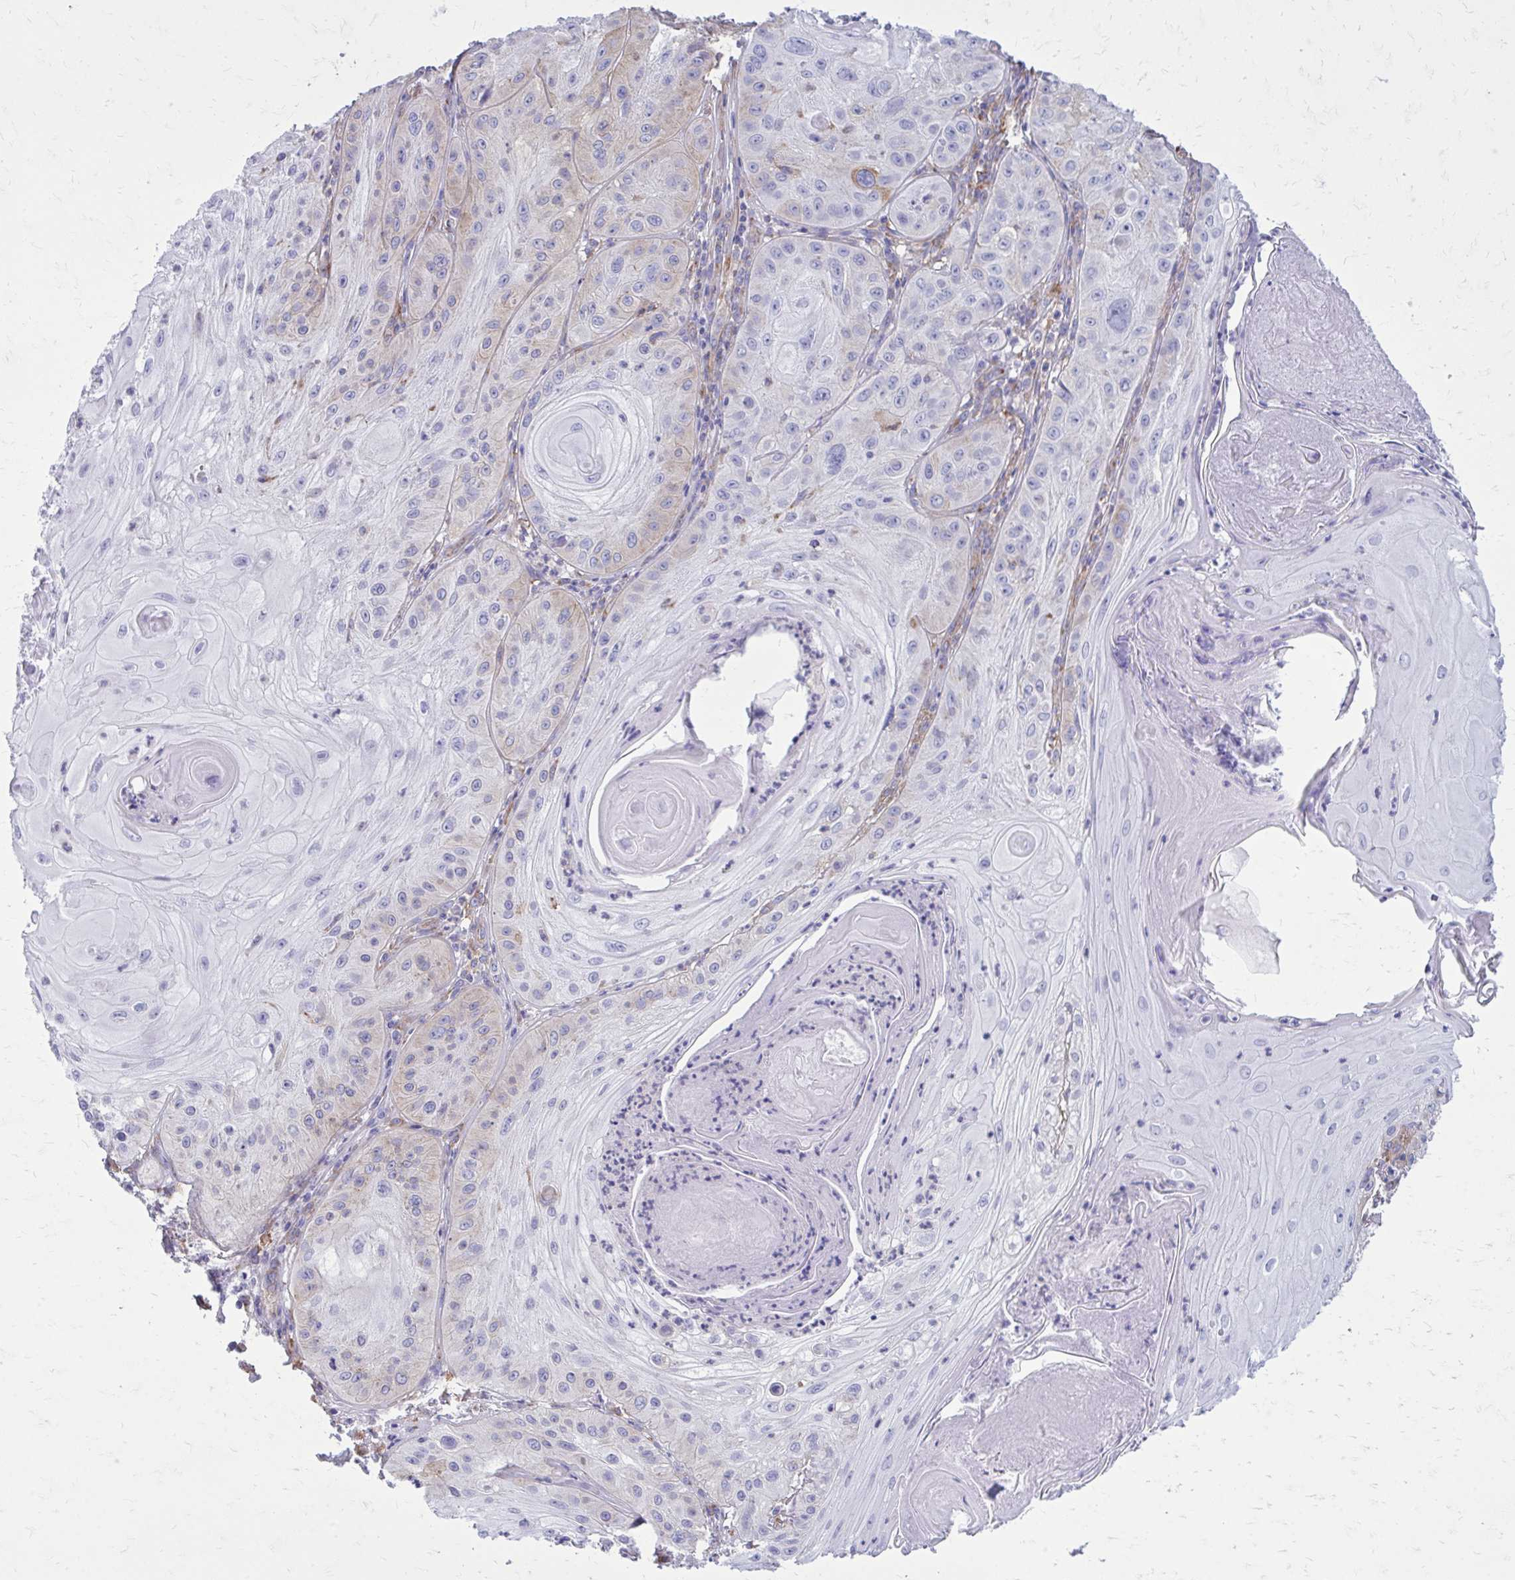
{"staining": {"intensity": "negative", "quantity": "none", "location": "none"}, "tissue": "skin cancer", "cell_type": "Tumor cells", "image_type": "cancer", "snomed": [{"axis": "morphology", "description": "Squamous cell carcinoma, NOS"}, {"axis": "topography", "description": "Skin"}], "caption": "Skin squamous cell carcinoma was stained to show a protein in brown. There is no significant positivity in tumor cells.", "gene": "CLTA", "patient": {"sex": "male", "age": 85}}